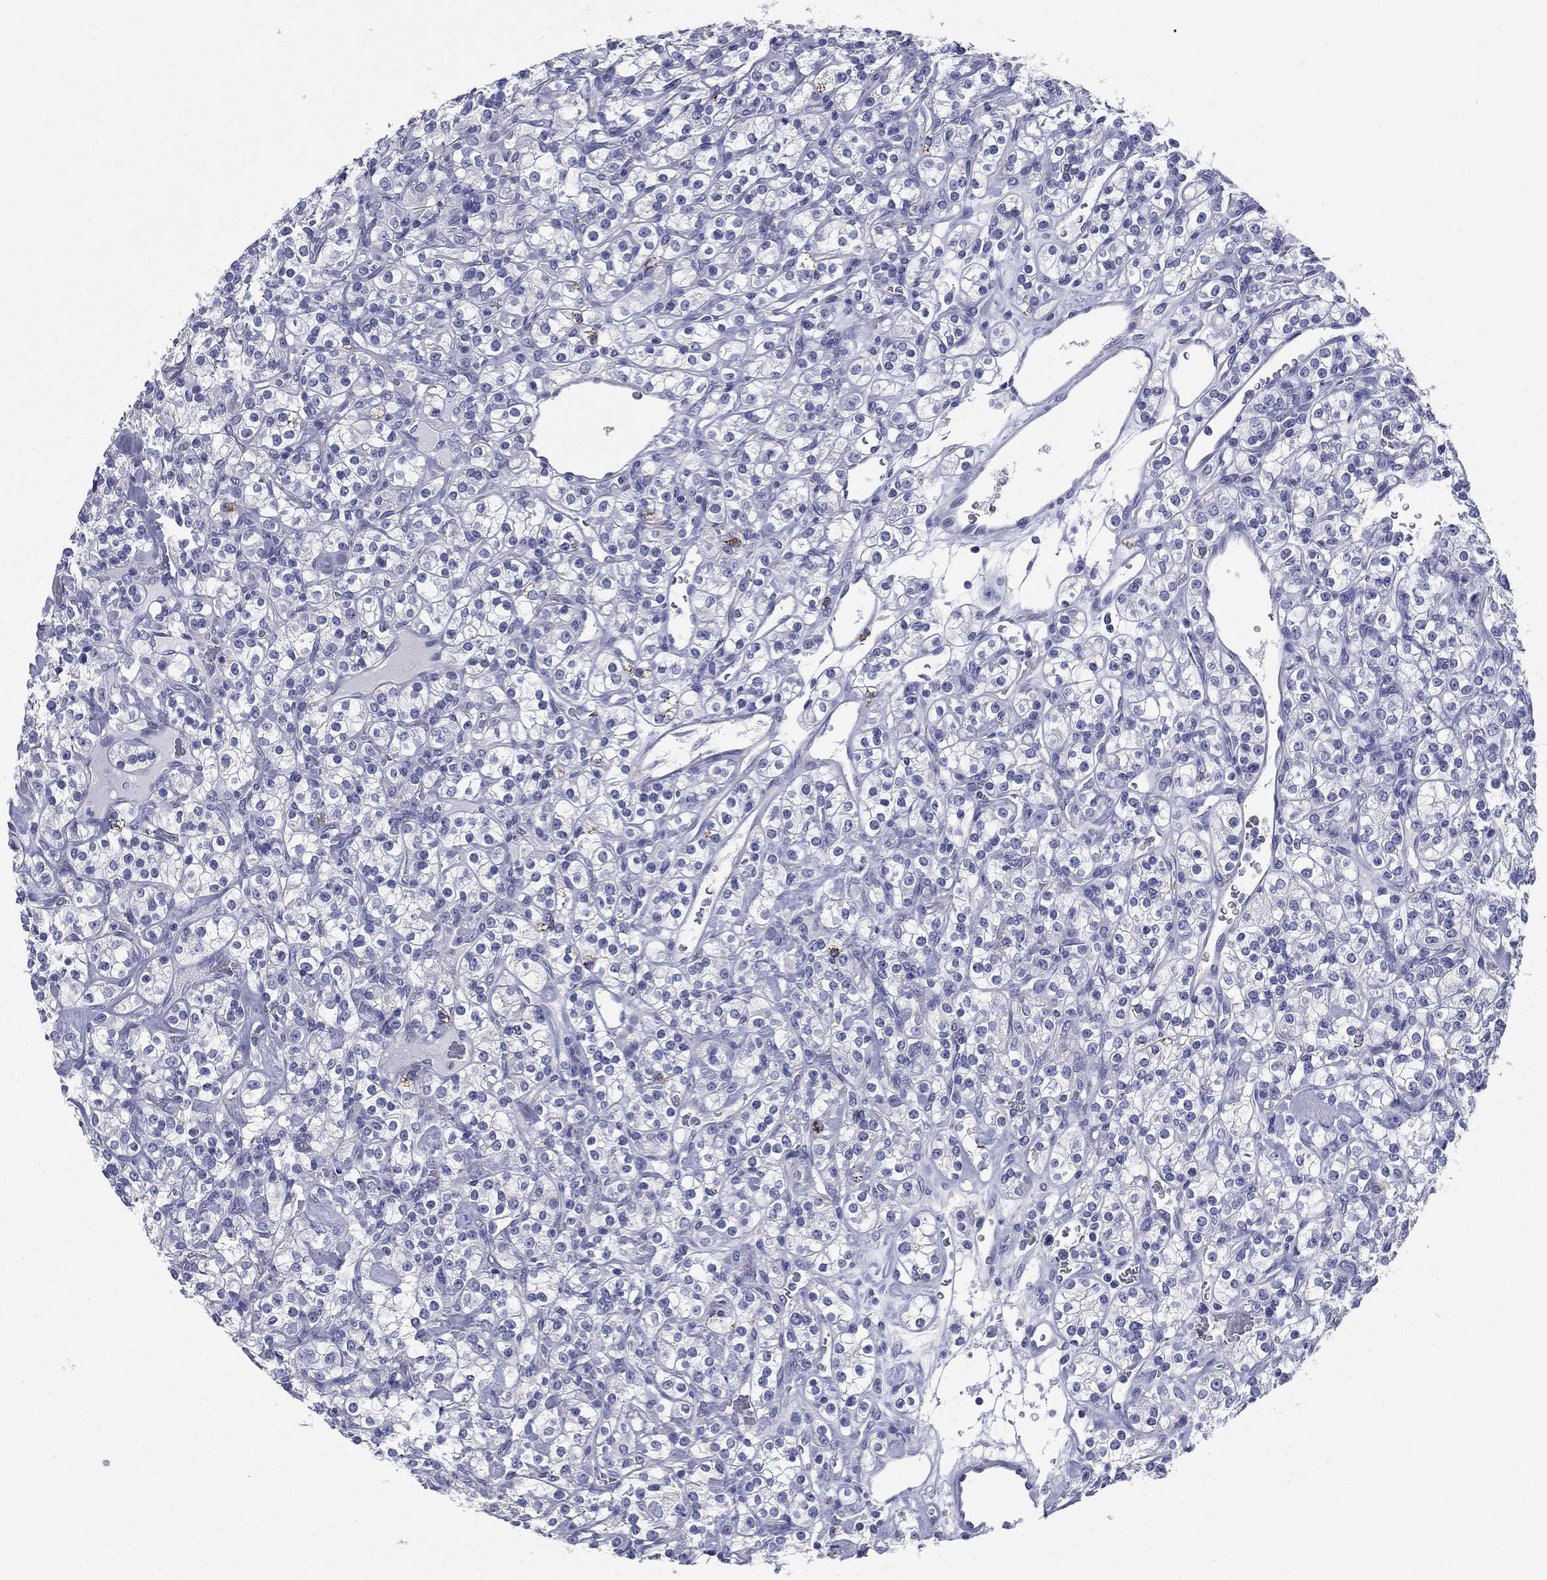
{"staining": {"intensity": "negative", "quantity": "none", "location": "none"}, "tissue": "renal cancer", "cell_type": "Tumor cells", "image_type": "cancer", "snomed": [{"axis": "morphology", "description": "Adenocarcinoma, NOS"}, {"axis": "topography", "description": "Kidney"}], "caption": "High magnification brightfield microscopy of renal cancer (adenocarcinoma) stained with DAB (brown) and counterstained with hematoxylin (blue): tumor cells show no significant staining.", "gene": "FCER2", "patient": {"sex": "male", "age": 77}}